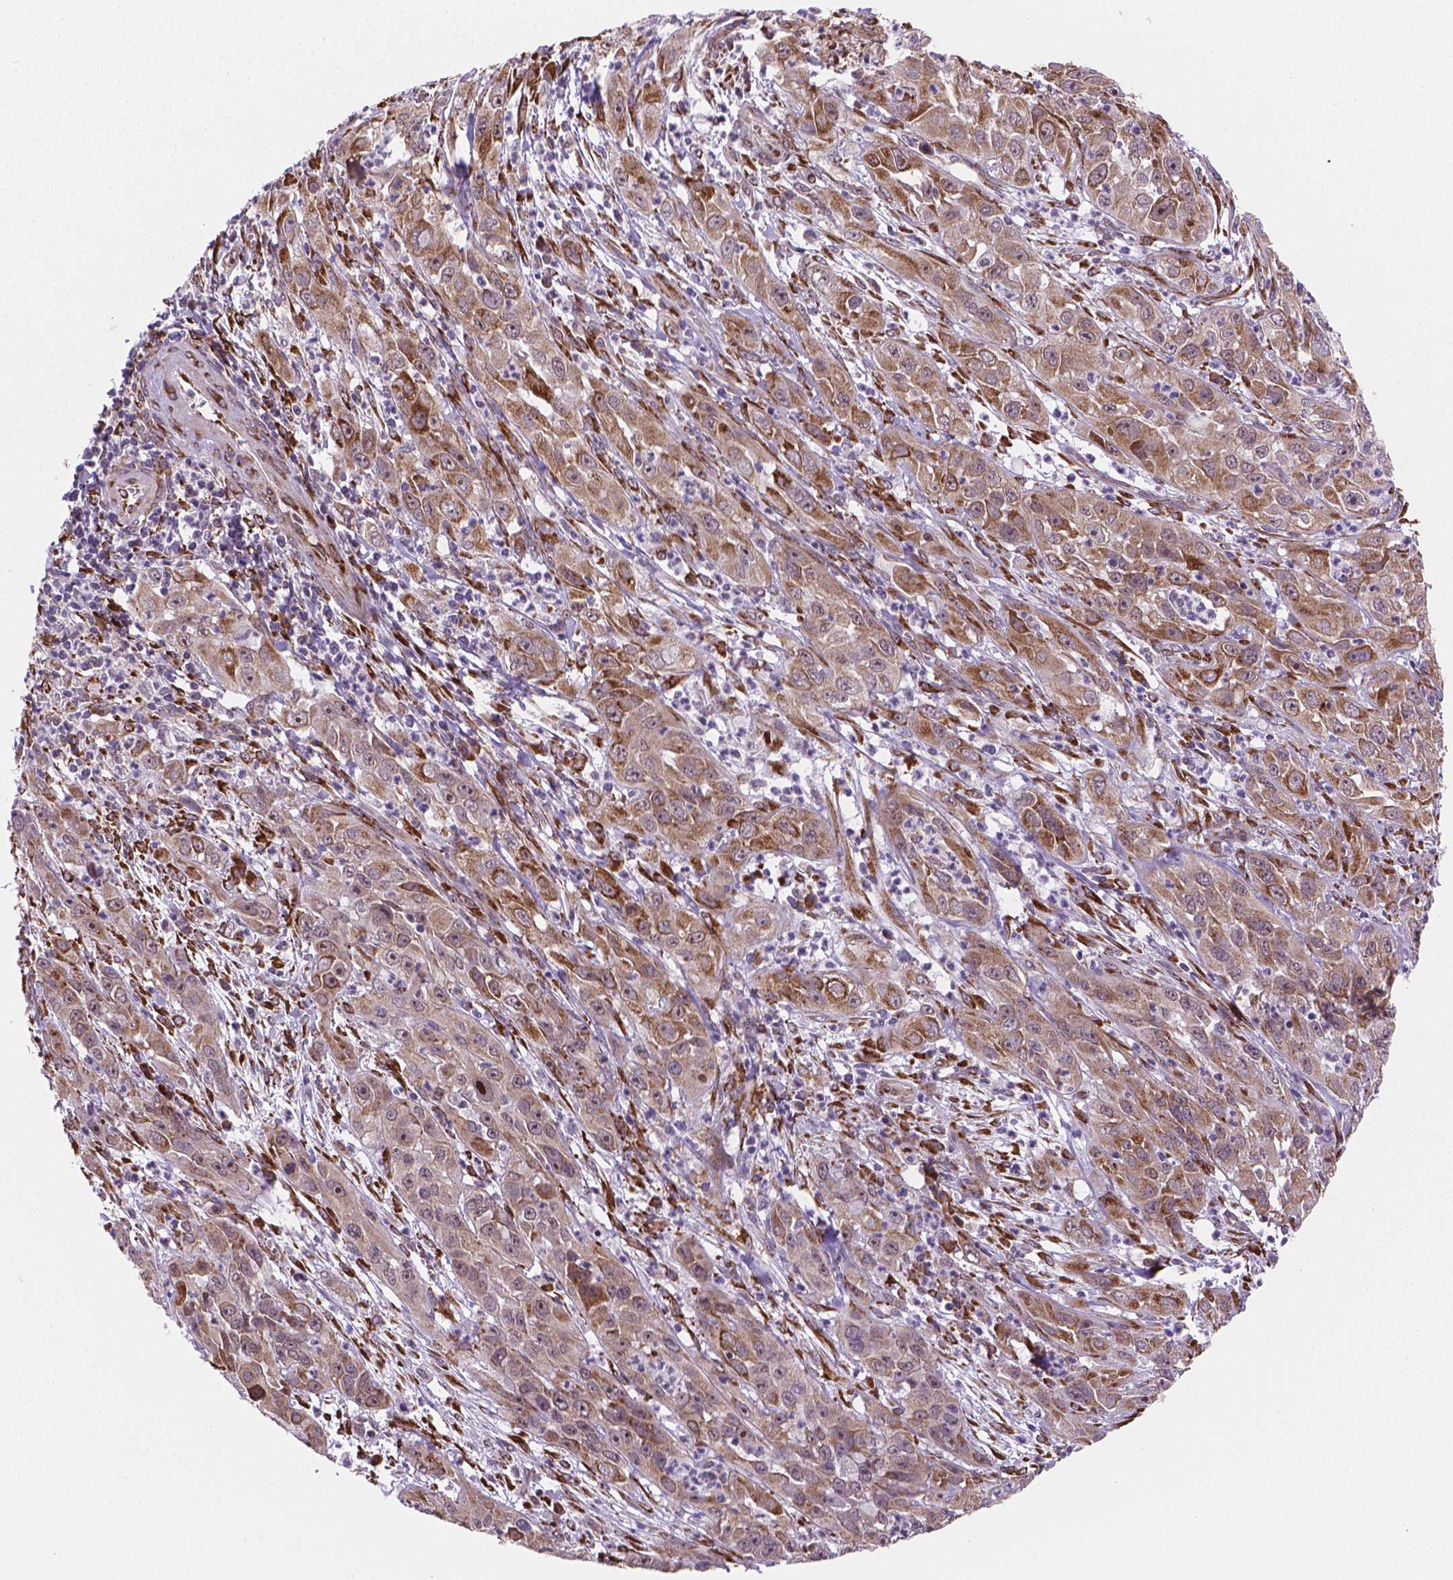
{"staining": {"intensity": "moderate", "quantity": ">75%", "location": "cytoplasmic/membranous,nuclear"}, "tissue": "cervical cancer", "cell_type": "Tumor cells", "image_type": "cancer", "snomed": [{"axis": "morphology", "description": "Squamous cell carcinoma, NOS"}, {"axis": "topography", "description": "Cervix"}], "caption": "Brown immunohistochemical staining in cervical cancer shows moderate cytoplasmic/membranous and nuclear positivity in about >75% of tumor cells.", "gene": "FNIP1", "patient": {"sex": "female", "age": 32}}